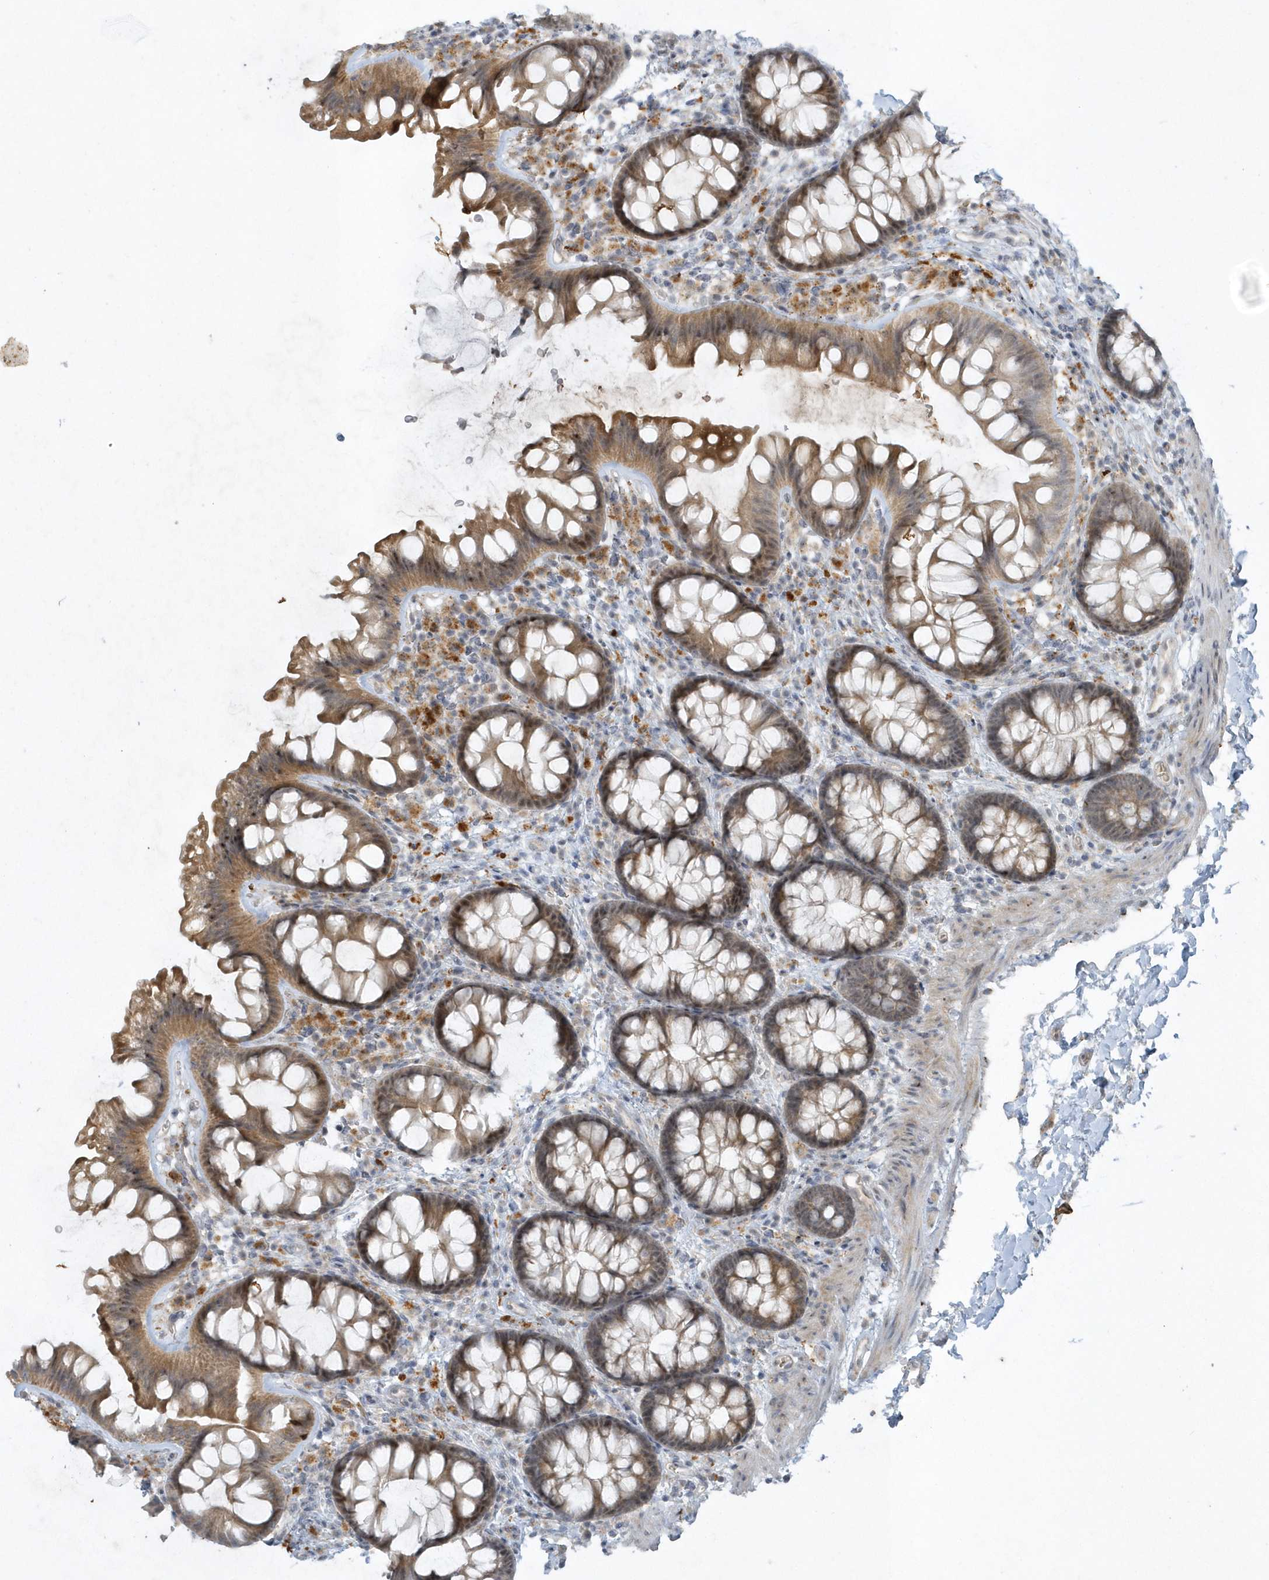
{"staining": {"intensity": "negative", "quantity": "none", "location": "none"}, "tissue": "colon", "cell_type": "Endothelial cells", "image_type": "normal", "snomed": [{"axis": "morphology", "description": "Normal tissue, NOS"}, {"axis": "topography", "description": "Colon"}], "caption": "Human colon stained for a protein using IHC displays no positivity in endothelial cells.", "gene": "THG1L", "patient": {"sex": "female", "age": 62}}